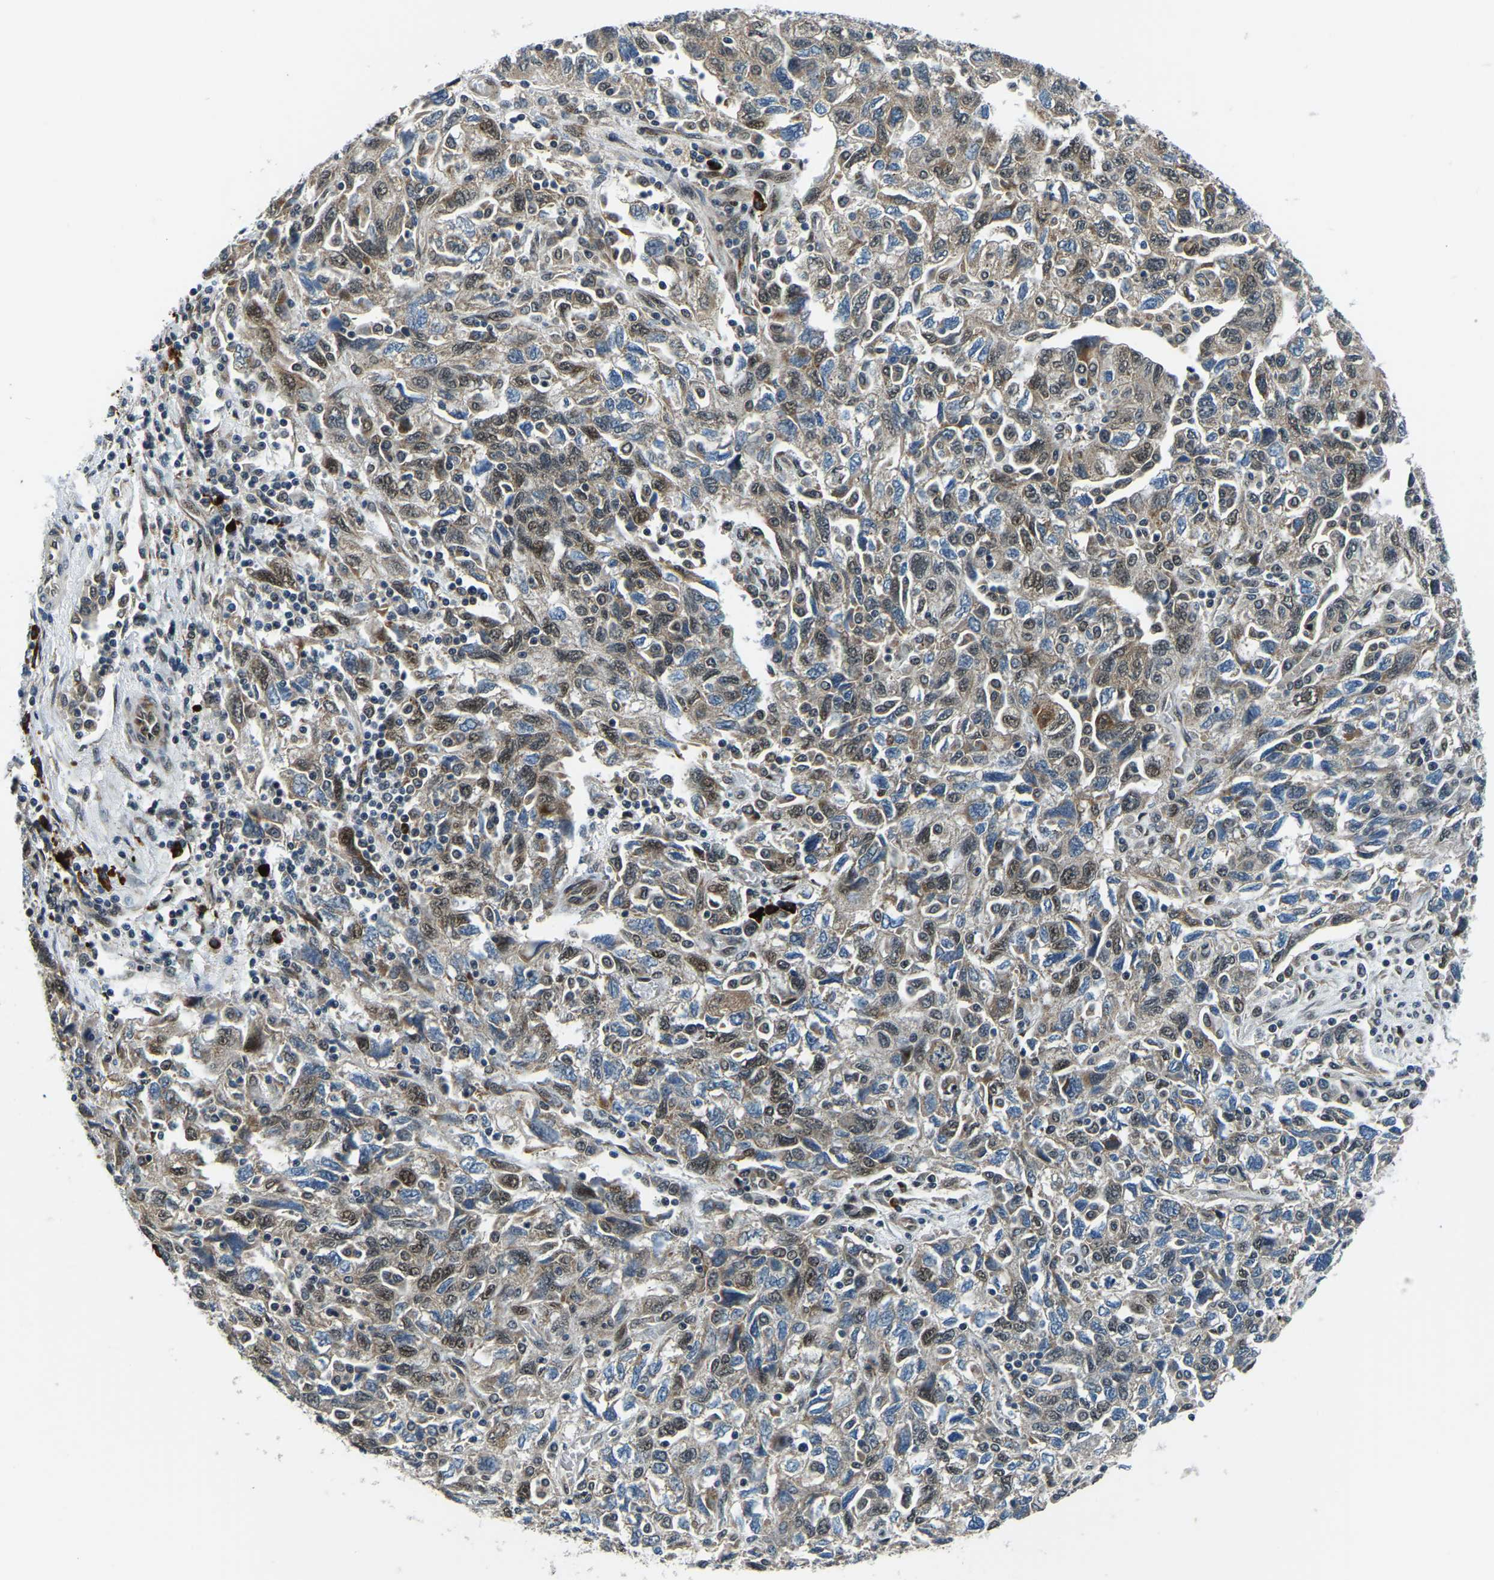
{"staining": {"intensity": "moderate", "quantity": ">75%", "location": "cytoplasmic/membranous"}, "tissue": "ovarian cancer", "cell_type": "Tumor cells", "image_type": "cancer", "snomed": [{"axis": "morphology", "description": "Carcinoma, NOS"}, {"axis": "morphology", "description": "Cystadenocarcinoma, serous, NOS"}, {"axis": "topography", "description": "Ovary"}], "caption": "Approximately >75% of tumor cells in human ovarian cancer demonstrate moderate cytoplasmic/membranous protein expression as visualized by brown immunohistochemical staining.", "gene": "ING2", "patient": {"sex": "female", "age": 69}}